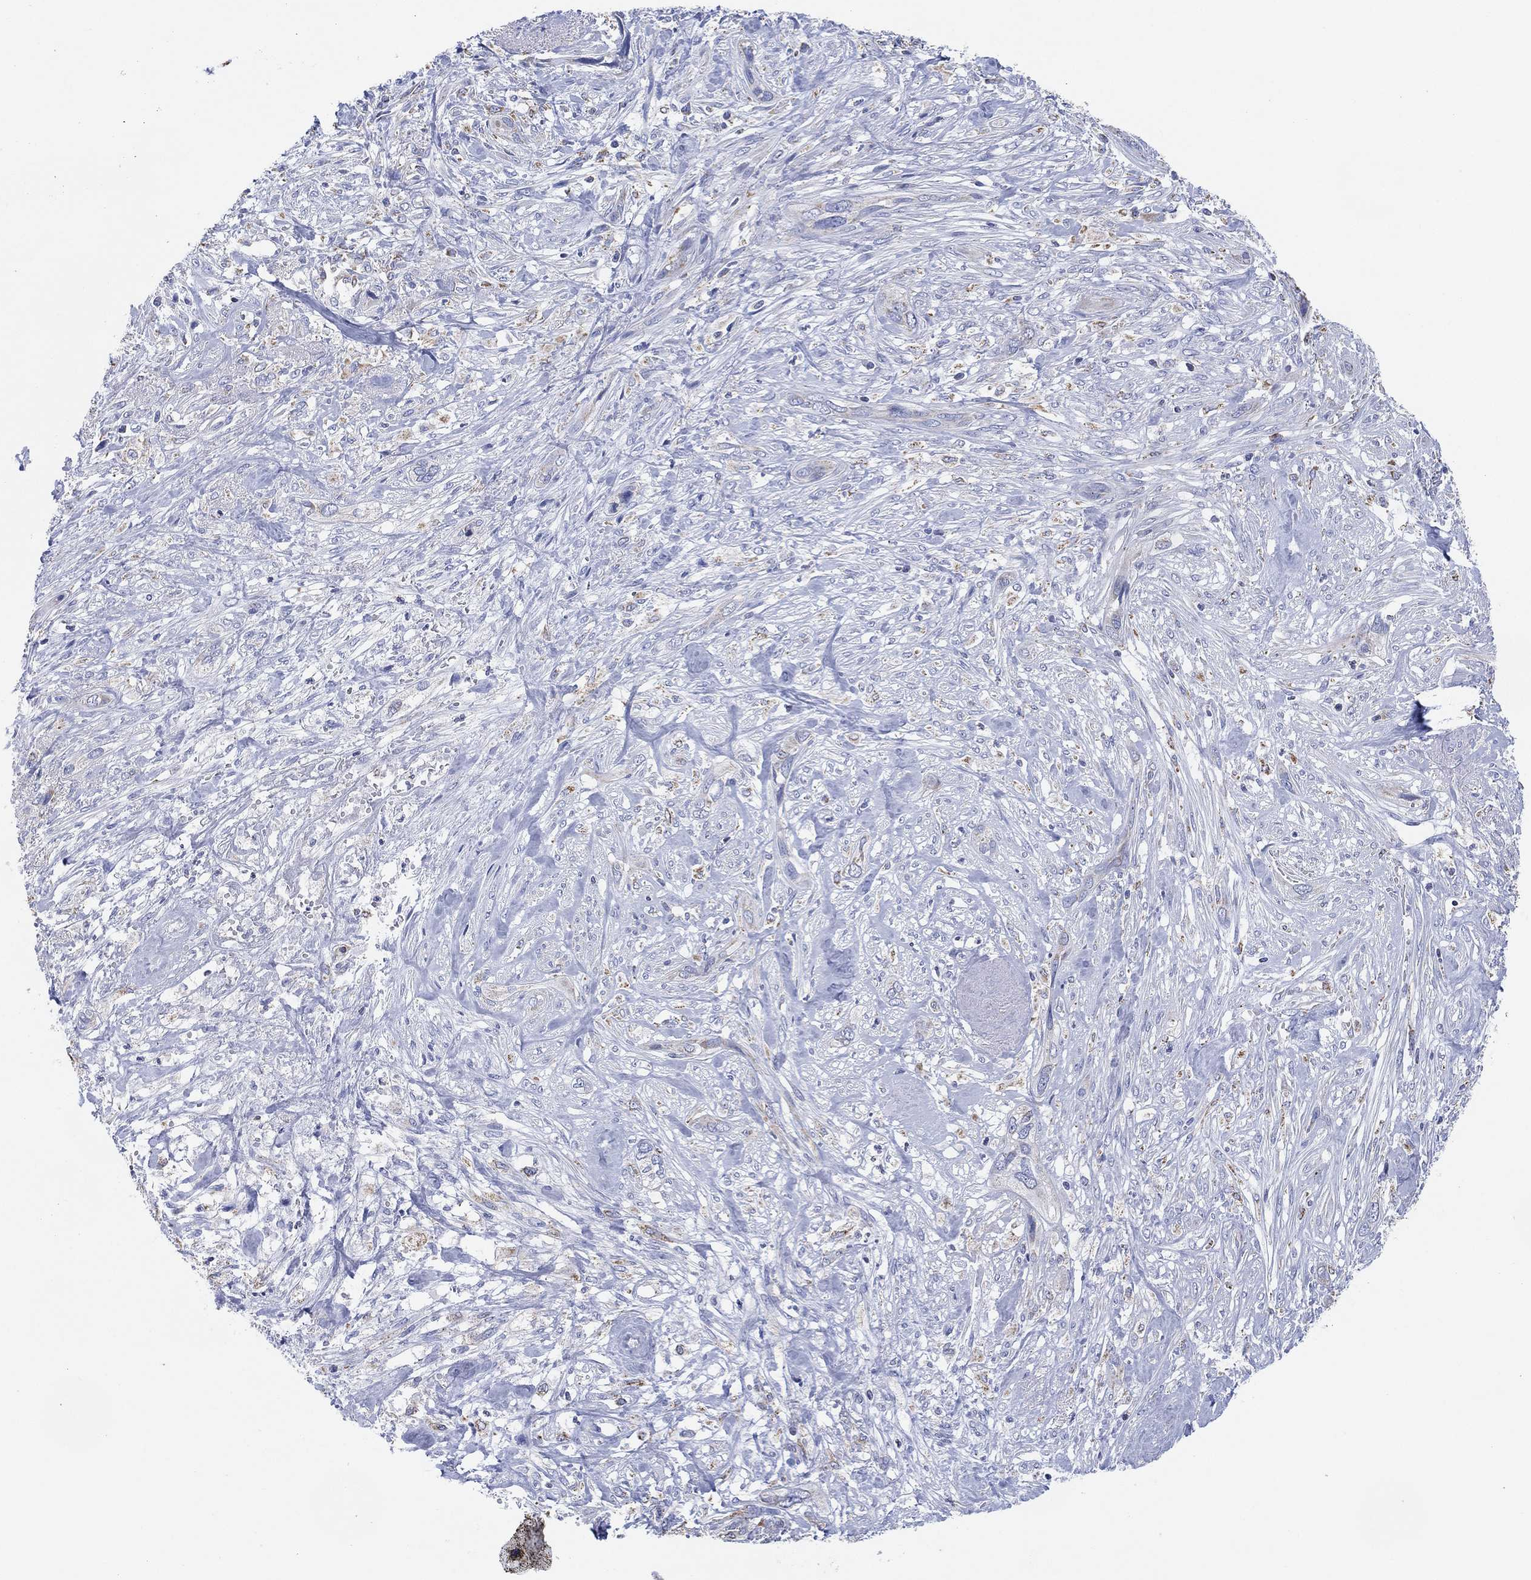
{"staining": {"intensity": "negative", "quantity": "none", "location": "none"}, "tissue": "cervical cancer", "cell_type": "Tumor cells", "image_type": "cancer", "snomed": [{"axis": "morphology", "description": "Squamous cell carcinoma, NOS"}, {"axis": "topography", "description": "Cervix"}], "caption": "Micrograph shows no protein staining in tumor cells of cervical cancer (squamous cell carcinoma) tissue.", "gene": "CFTR", "patient": {"sex": "female", "age": 57}}